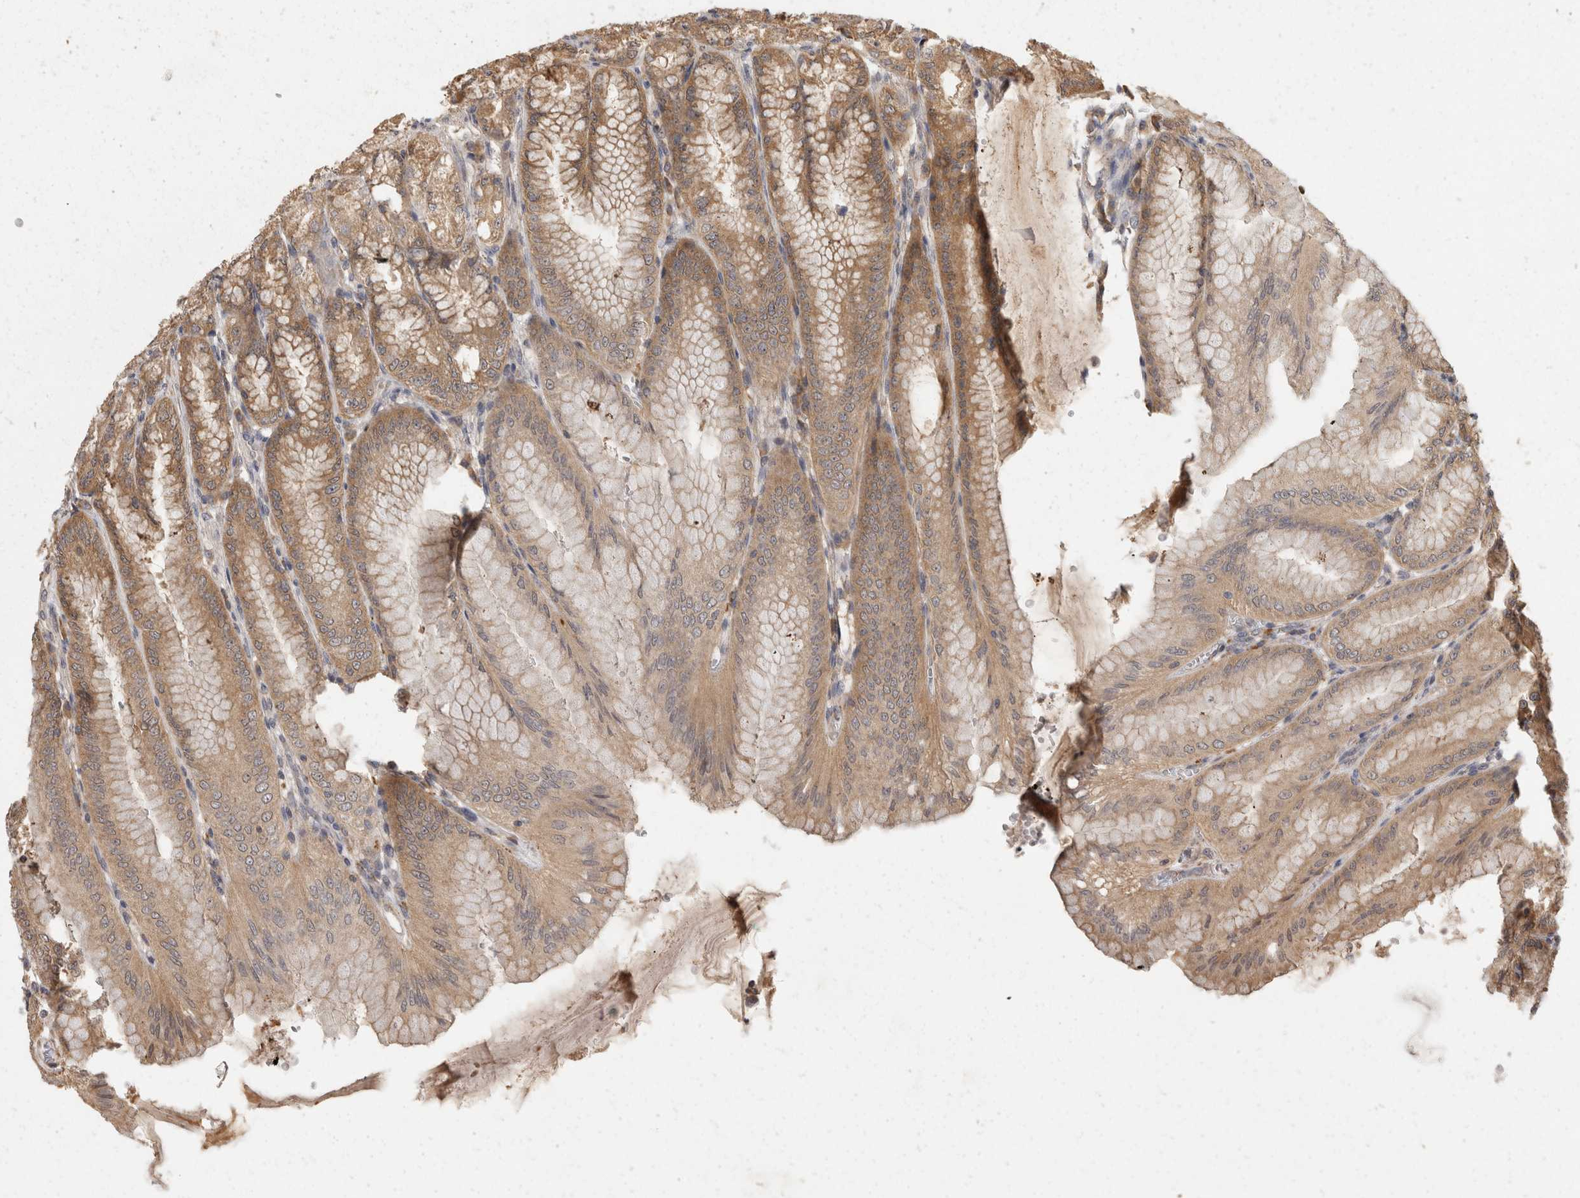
{"staining": {"intensity": "moderate", "quantity": ">75%", "location": "cytoplasmic/membranous"}, "tissue": "stomach", "cell_type": "Glandular cells", "image_type": "normal", "snomed": [{"axis": "morphology", "description": "Normal tissue, NOS"}, {"axis": "topography", "description": "Stomach, lower"}], "caption": "High-power microscopy captured an immunohistochemistry (IHC) photomicrograph of normal stomach, revealing moderate cytoplasmic/membranous staining in about >75% of glandular cells.", "gene": "ACAT2", "patient": {"sex": "male", "age": 71}}